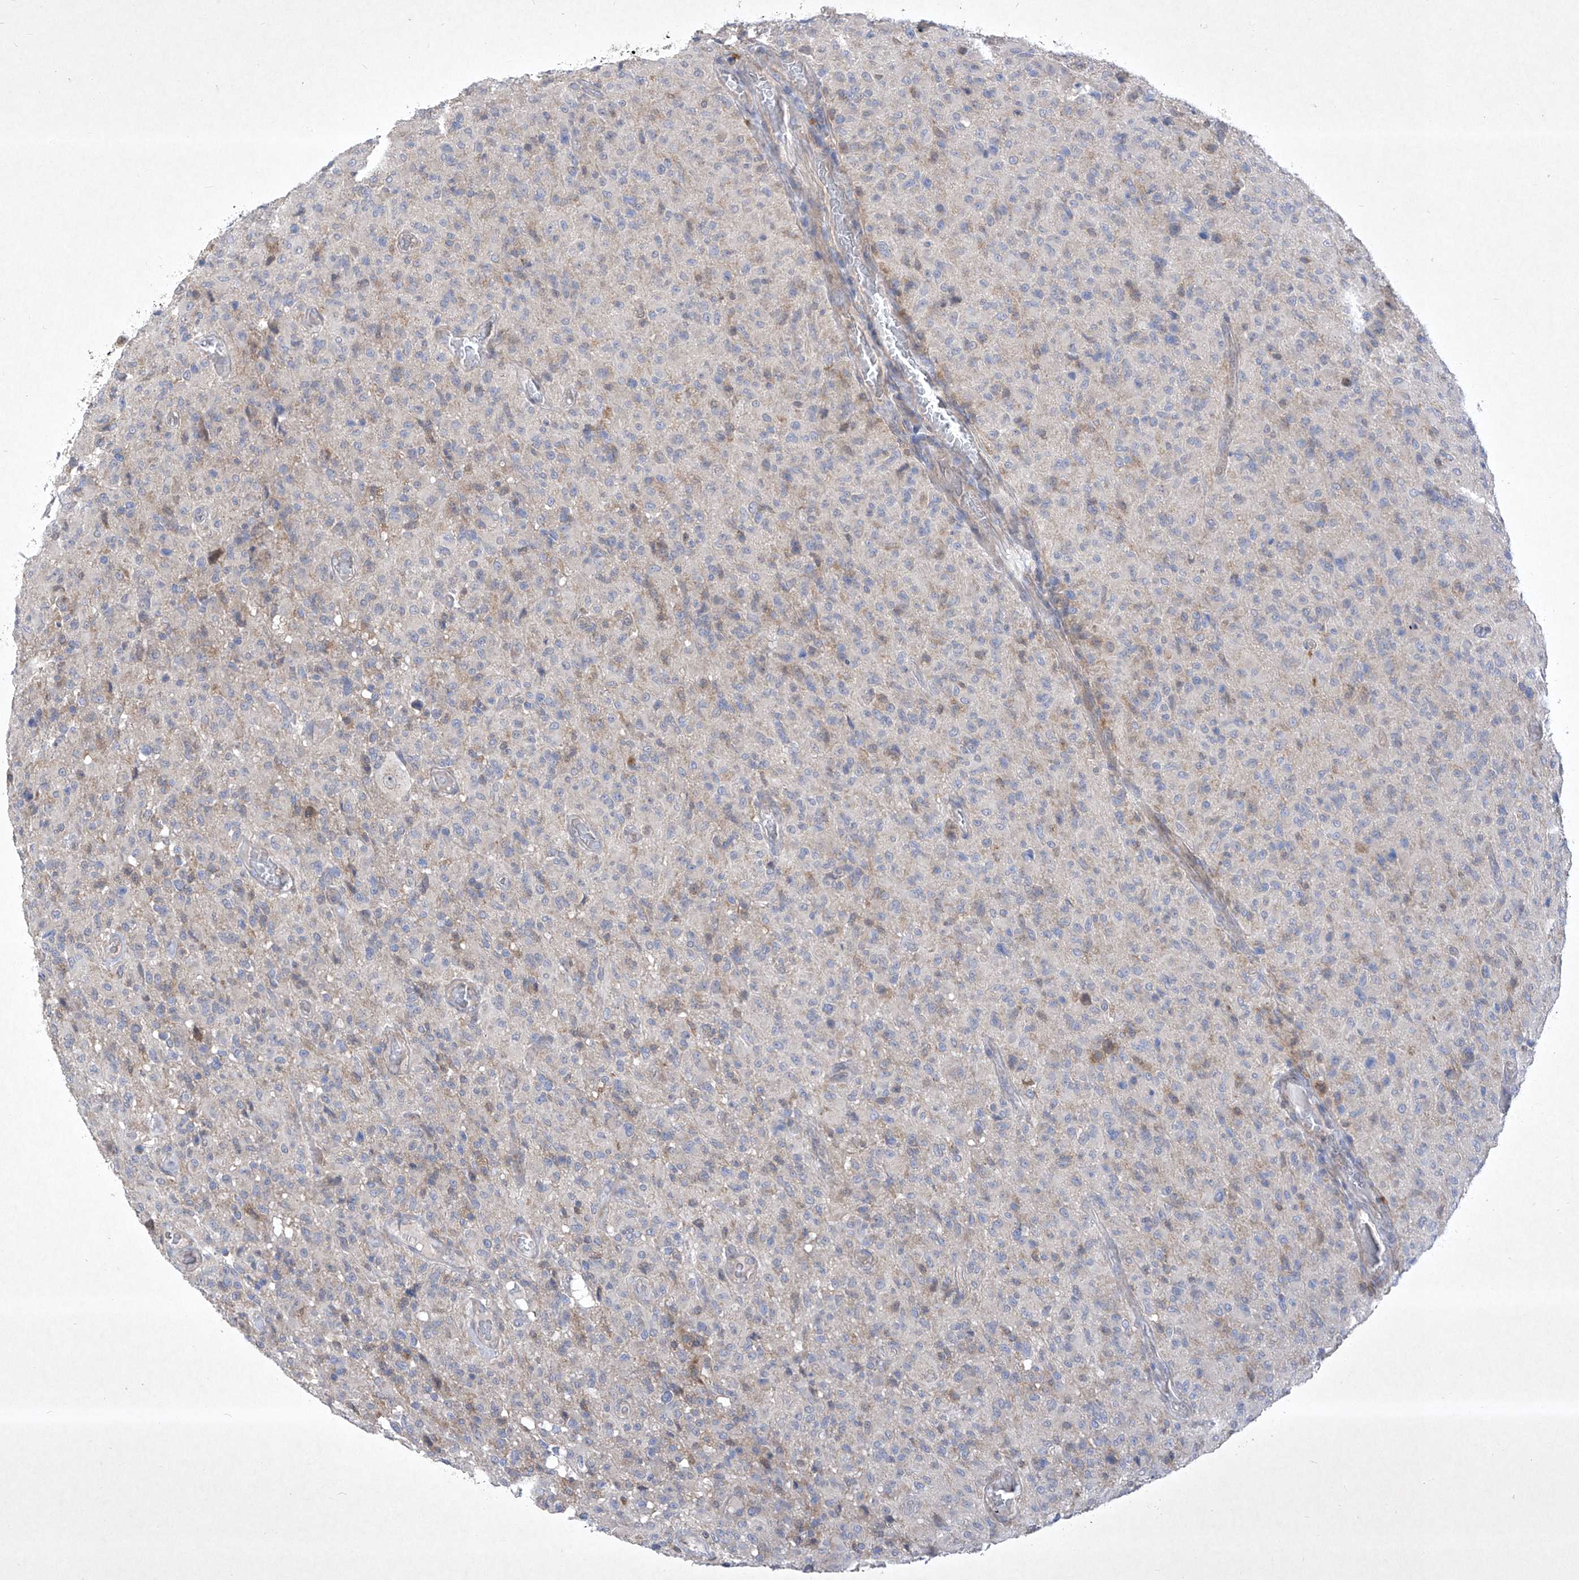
{"staining": {"intensity": "negative", "quantity": "none", "location": "none"}, "tissue": "glioma", "cell_type": "Tumor cells", "image_type": "cancer", "snomed": [{"axis": "morphology", "description": "Glioma, malignant, High grade"}, {"axis": "topography", "description": "Brain"}], "caption": "This is a image of immunohistochemistry (IHC) staining of malignant glioma (high-grade), which shows no expression in tumor cells. Nuclei are stained in blue.", "gene": "COQ3", "patient": {"sex": "female", "age": 57}}